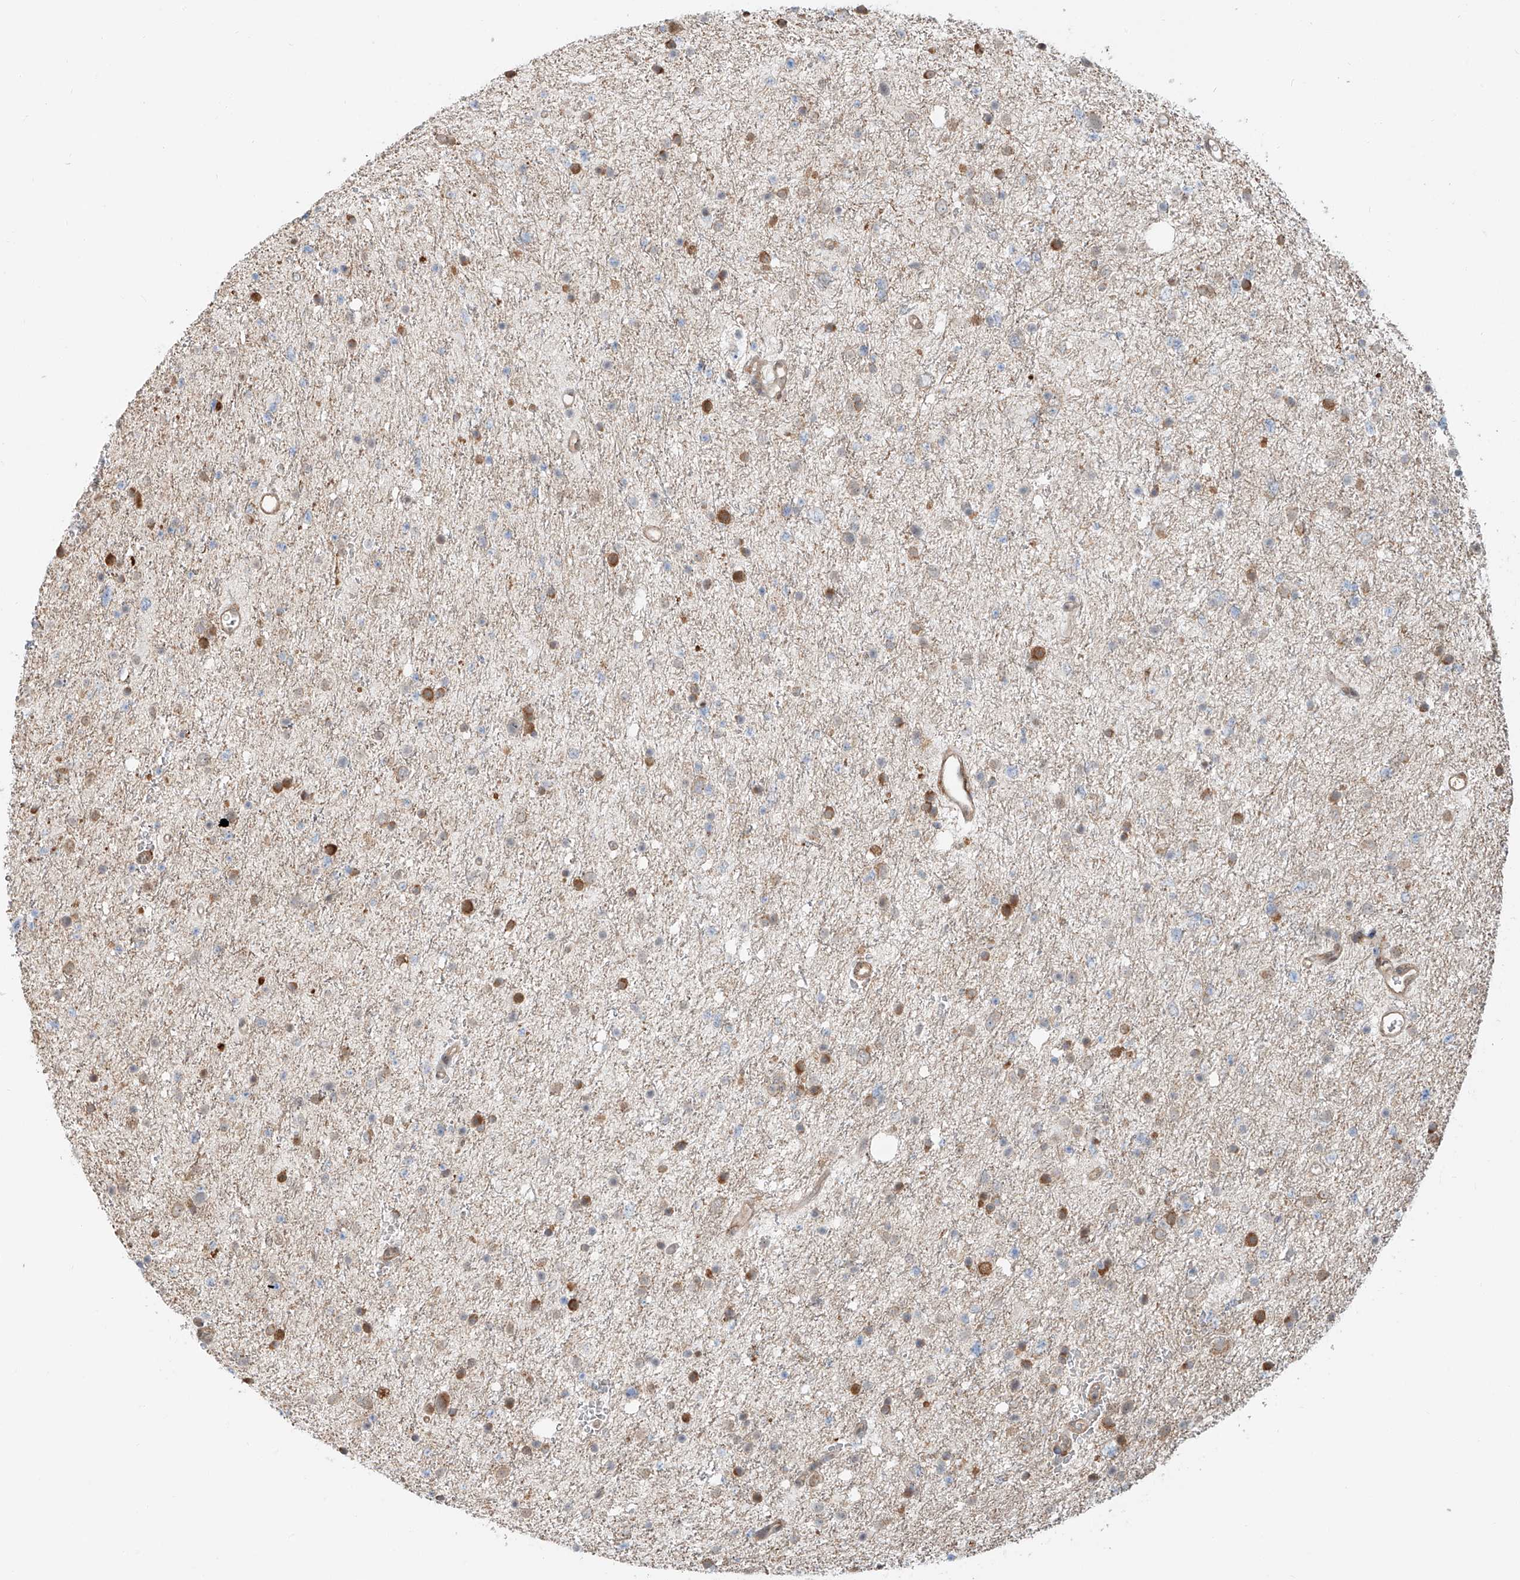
{"staining": {"intensity": "moderate", "quantity": "<25%", "location": "cytoplasmic/membranous"}, "tissue": "glioma", "cell_type": "Tumor cells", "image_type": "cancer", "snomed": [{"axis": "morphology", "description": "Glioma, malignant, Low grade"}, {"axis": "topography", "description": "Brain"}], "caption": "Brown immunohistochemical staining in human glioma demonstrates moderate cytoplasmic/membranous positivity in about <25% of tumor cells.", "gene": "CEP162", "patient": {"sex": "female", "age": 37}}